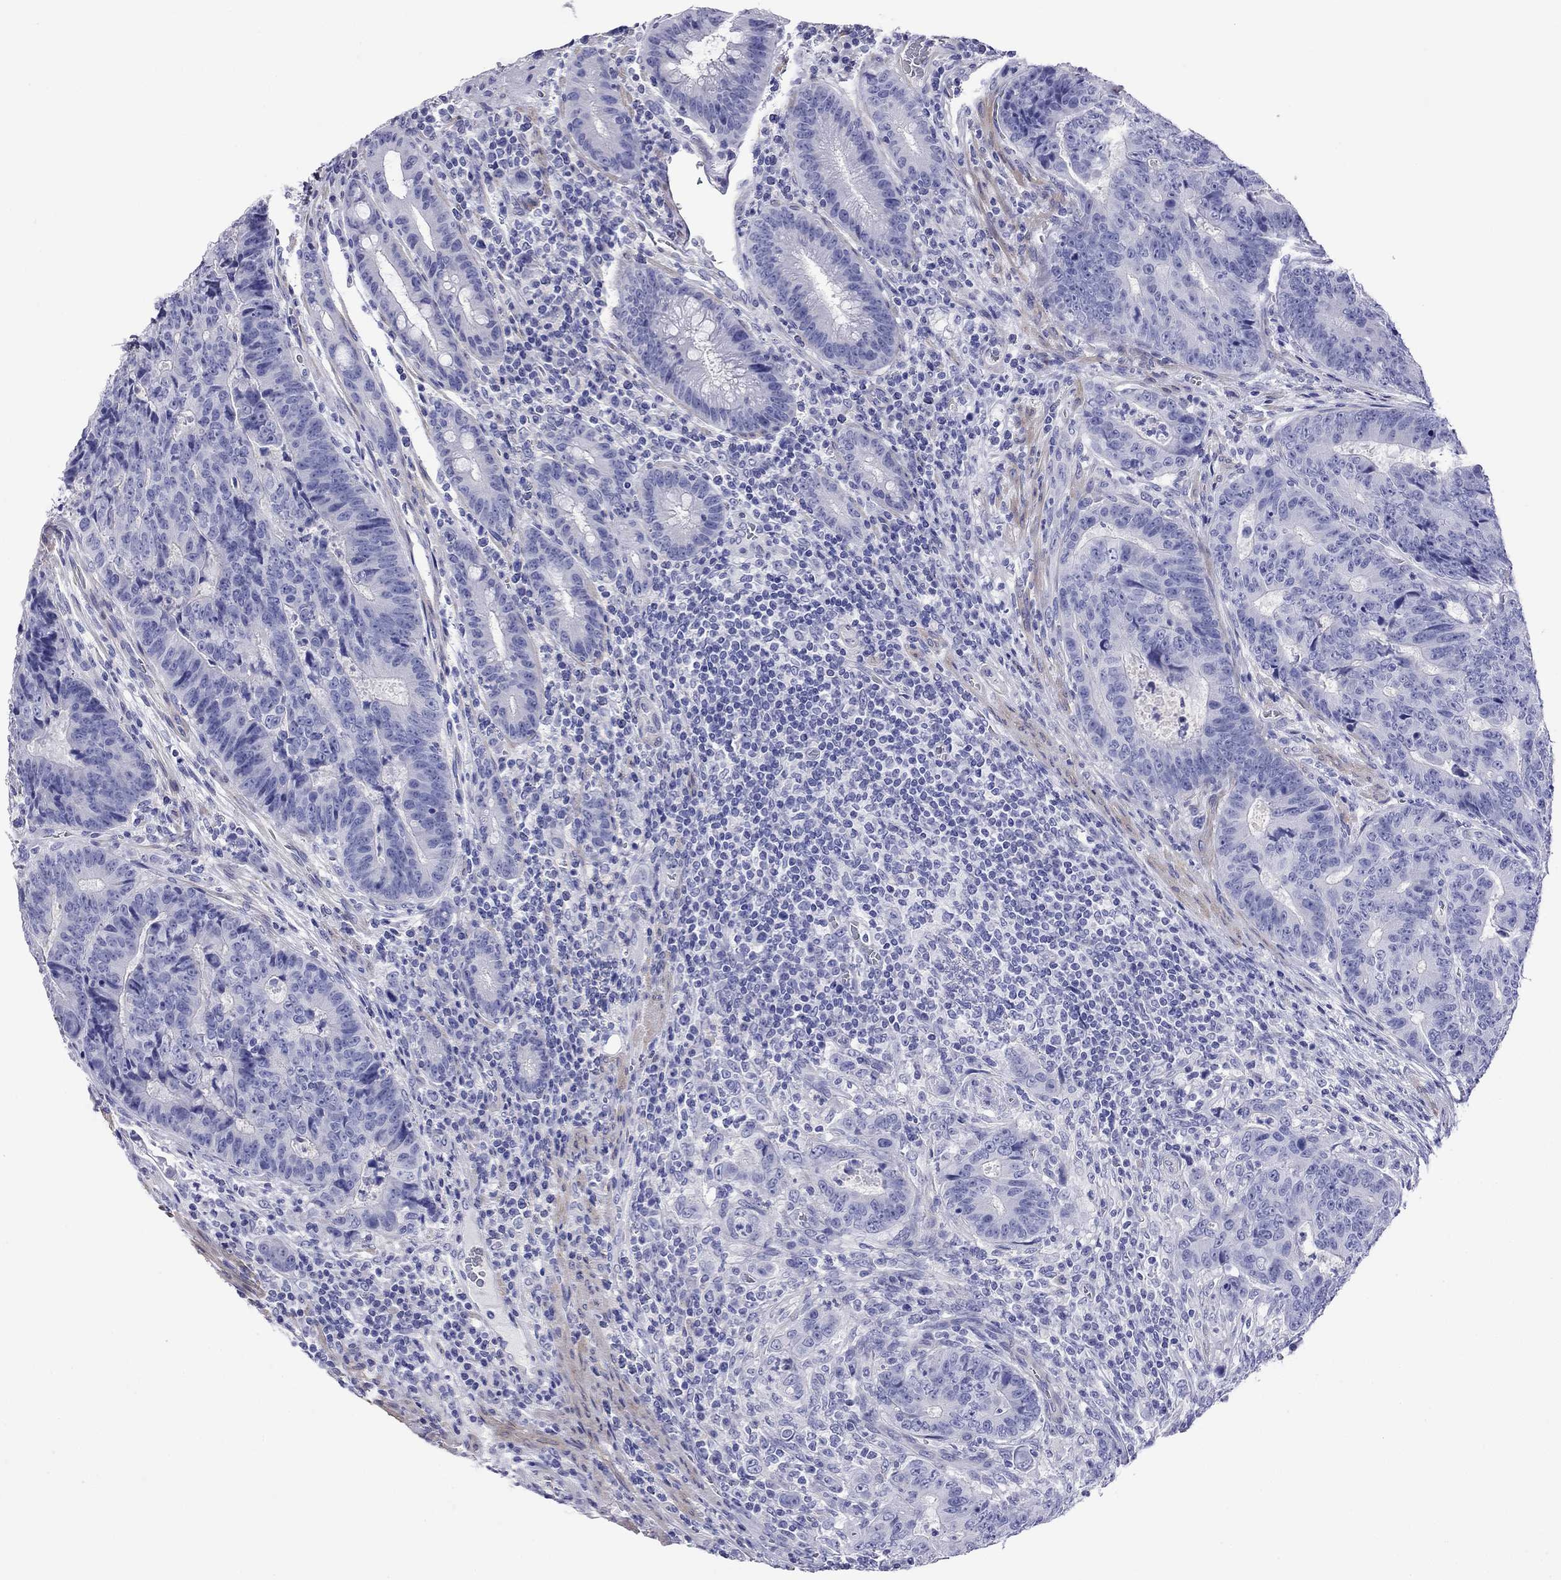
{"staining": {"intensity": "negative", "quantity": "none", "location": "none"}, "tissue": "colorectal cancer", "cell_type": "Tumor cells", "image_type": "cancer", "snomed": [{"axis": "morphology", "description": "Adenocarcinoma, NOS"}, {"axis": "topography", "description": "Colon"}], "caption": "Adenocarcinoma (colorectal) stained for a protein using immunohistochemistry (IHC) demonstrates no positivity tumor cells.", "gene": "KIAA2012", "patient": {"sex": "female", "age": 48}}